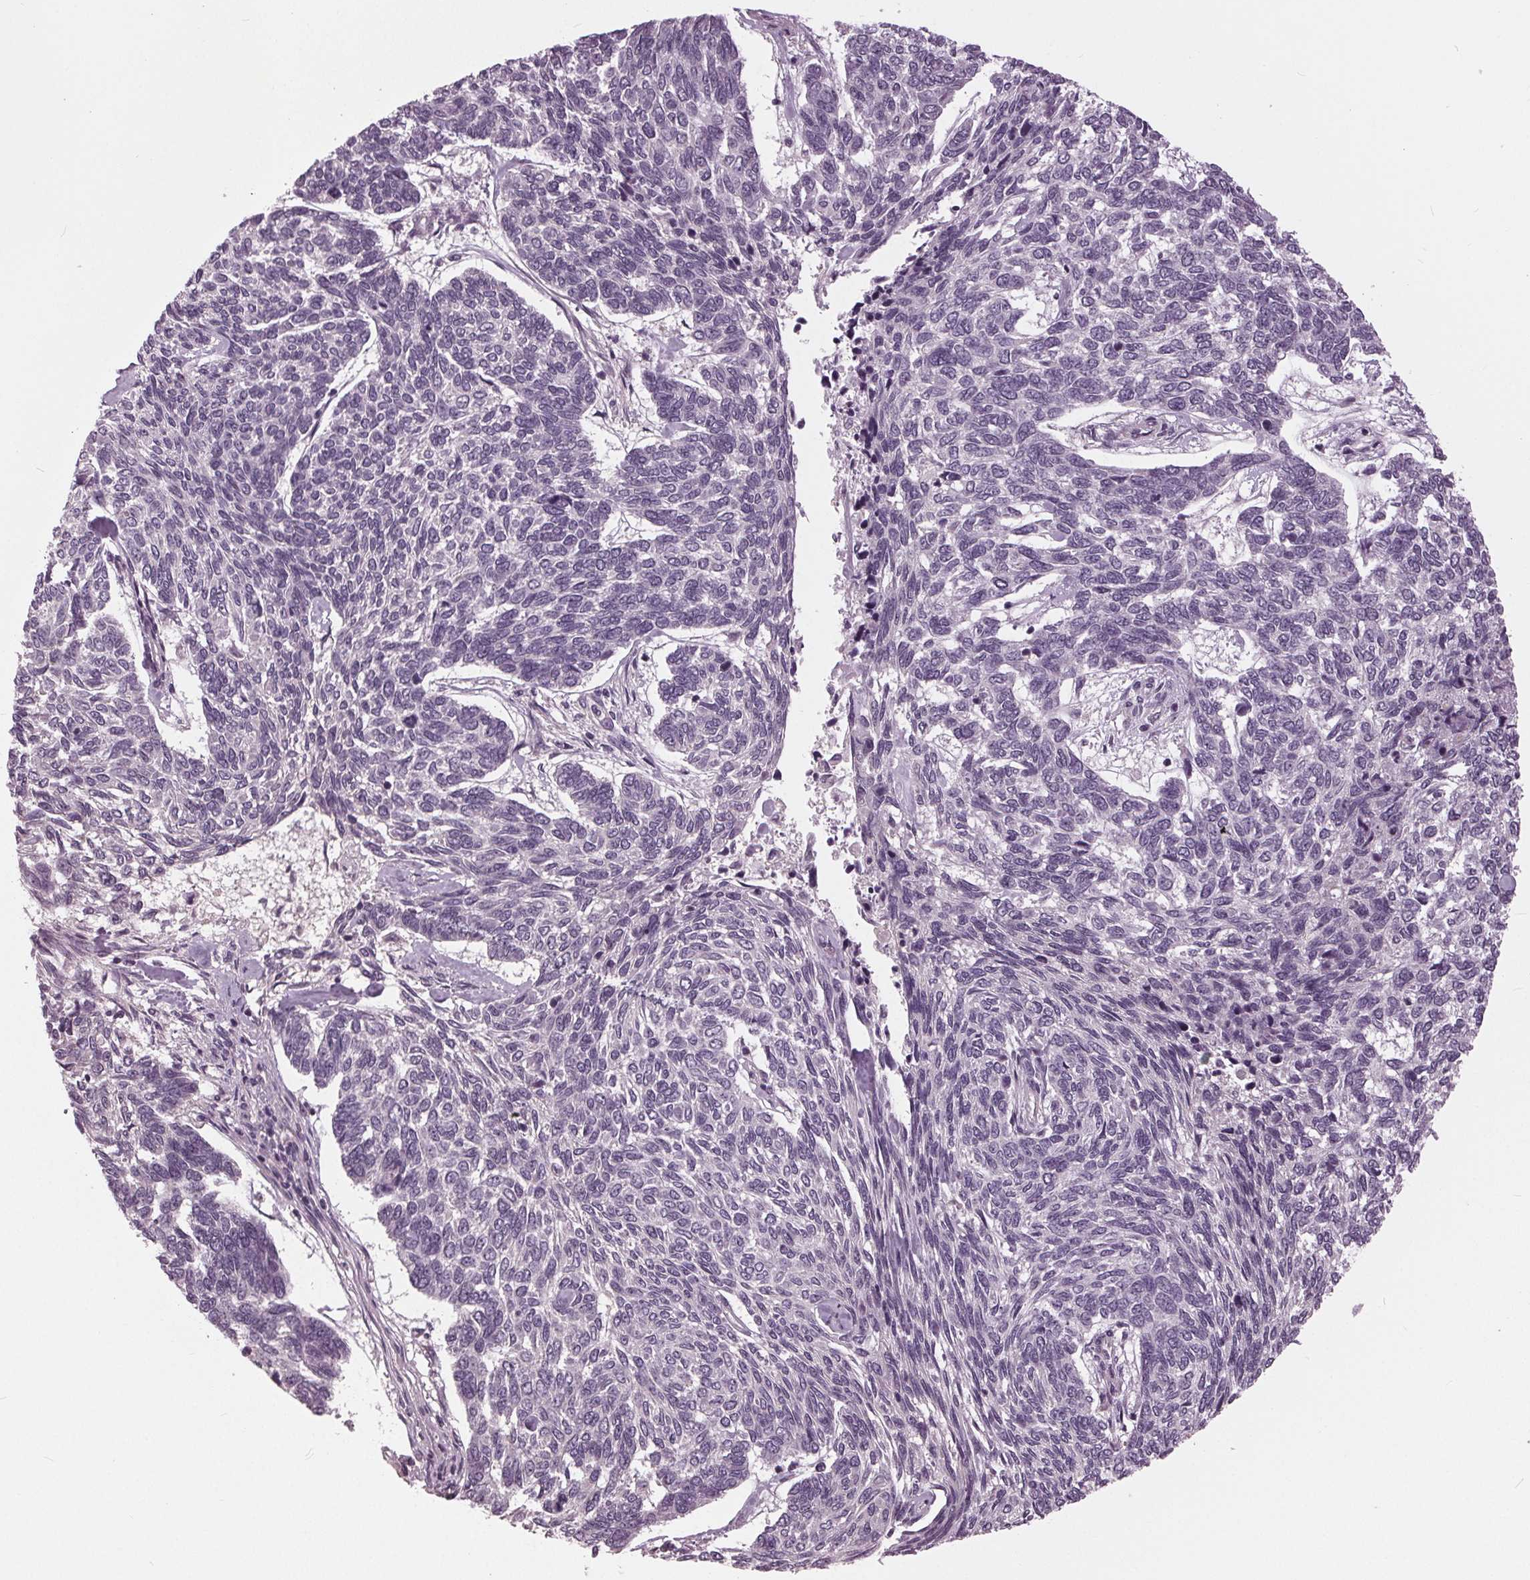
{"staining": {"intensity": "negative", "quantity": "none", "location": "none"}, "tissue": "skin cancer", "cell_type": "Tumor cells", "image_type": "cancer", "snomed": [{"axis": "morphology", "description": "Basal cell carcinoma"}, {"axis": "topography", "description": "Skin"}], "caption": "The immunohistochemistry histopathology image has no significant staining in tumor cells of skin cancer tissue.", "gene": "SIGLEC6", "patient": {"sex": "female", "age": 65}}